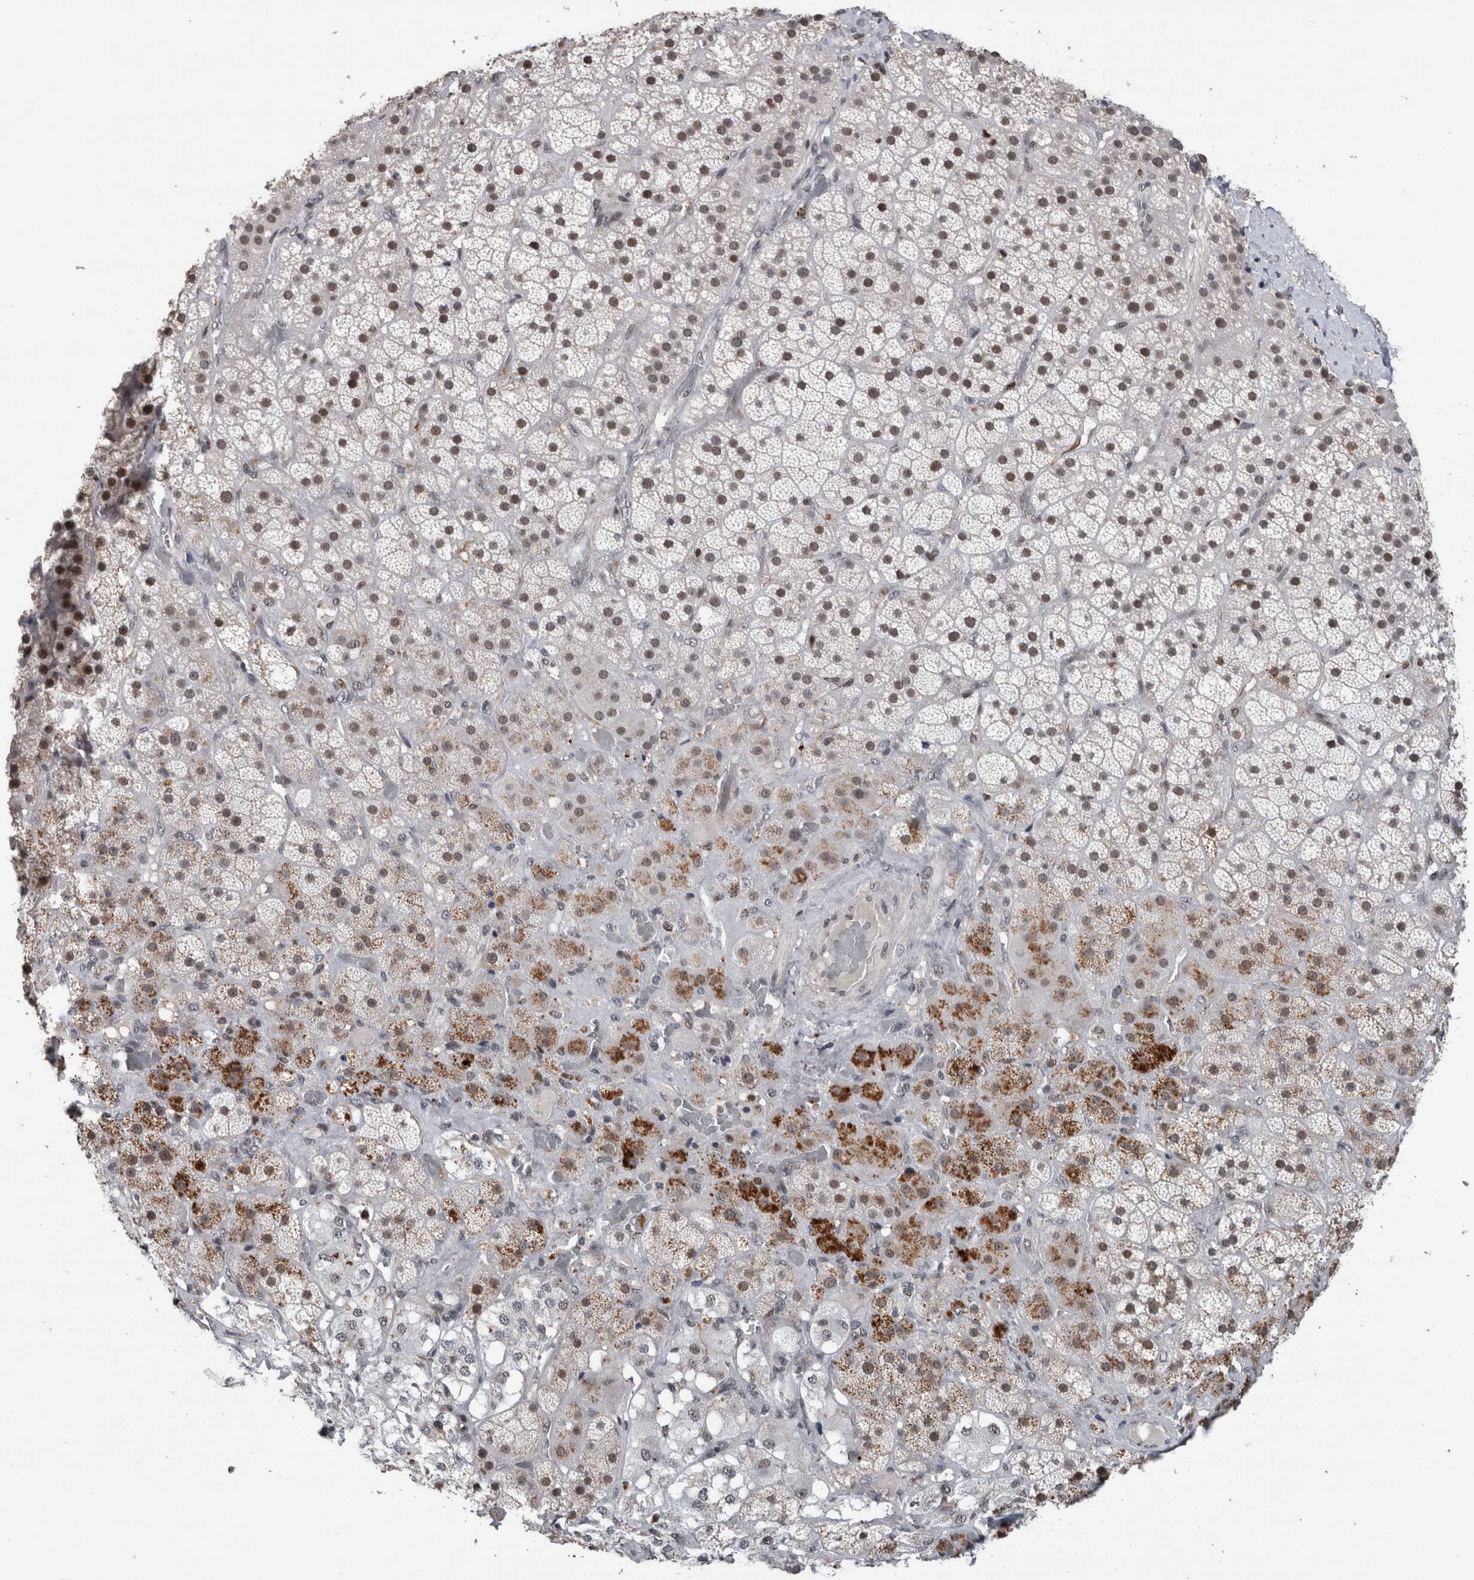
{"staining": {"intensity": "moderate", "quantity": "25%-75%", "location": "cytoplasmic/membranous,nuclear"}, "tissue": "adrenal gland", "cell_type": "Glandular cells", "image_type": "normal", "snomed": [{"axis": "morphology", "description": "Normal tissue, NOS"}, {"axis": "topography", "description": "Adrenal gland"}], "caption": "Glandular cells display medium levels of moderate cytoplasmic/membranous,nuclear positivity in about 25%-75% of cells in unremarkable human adrenal gland.", "gene": "POLD2", "patient": {"sex": "male", "age": 57}}